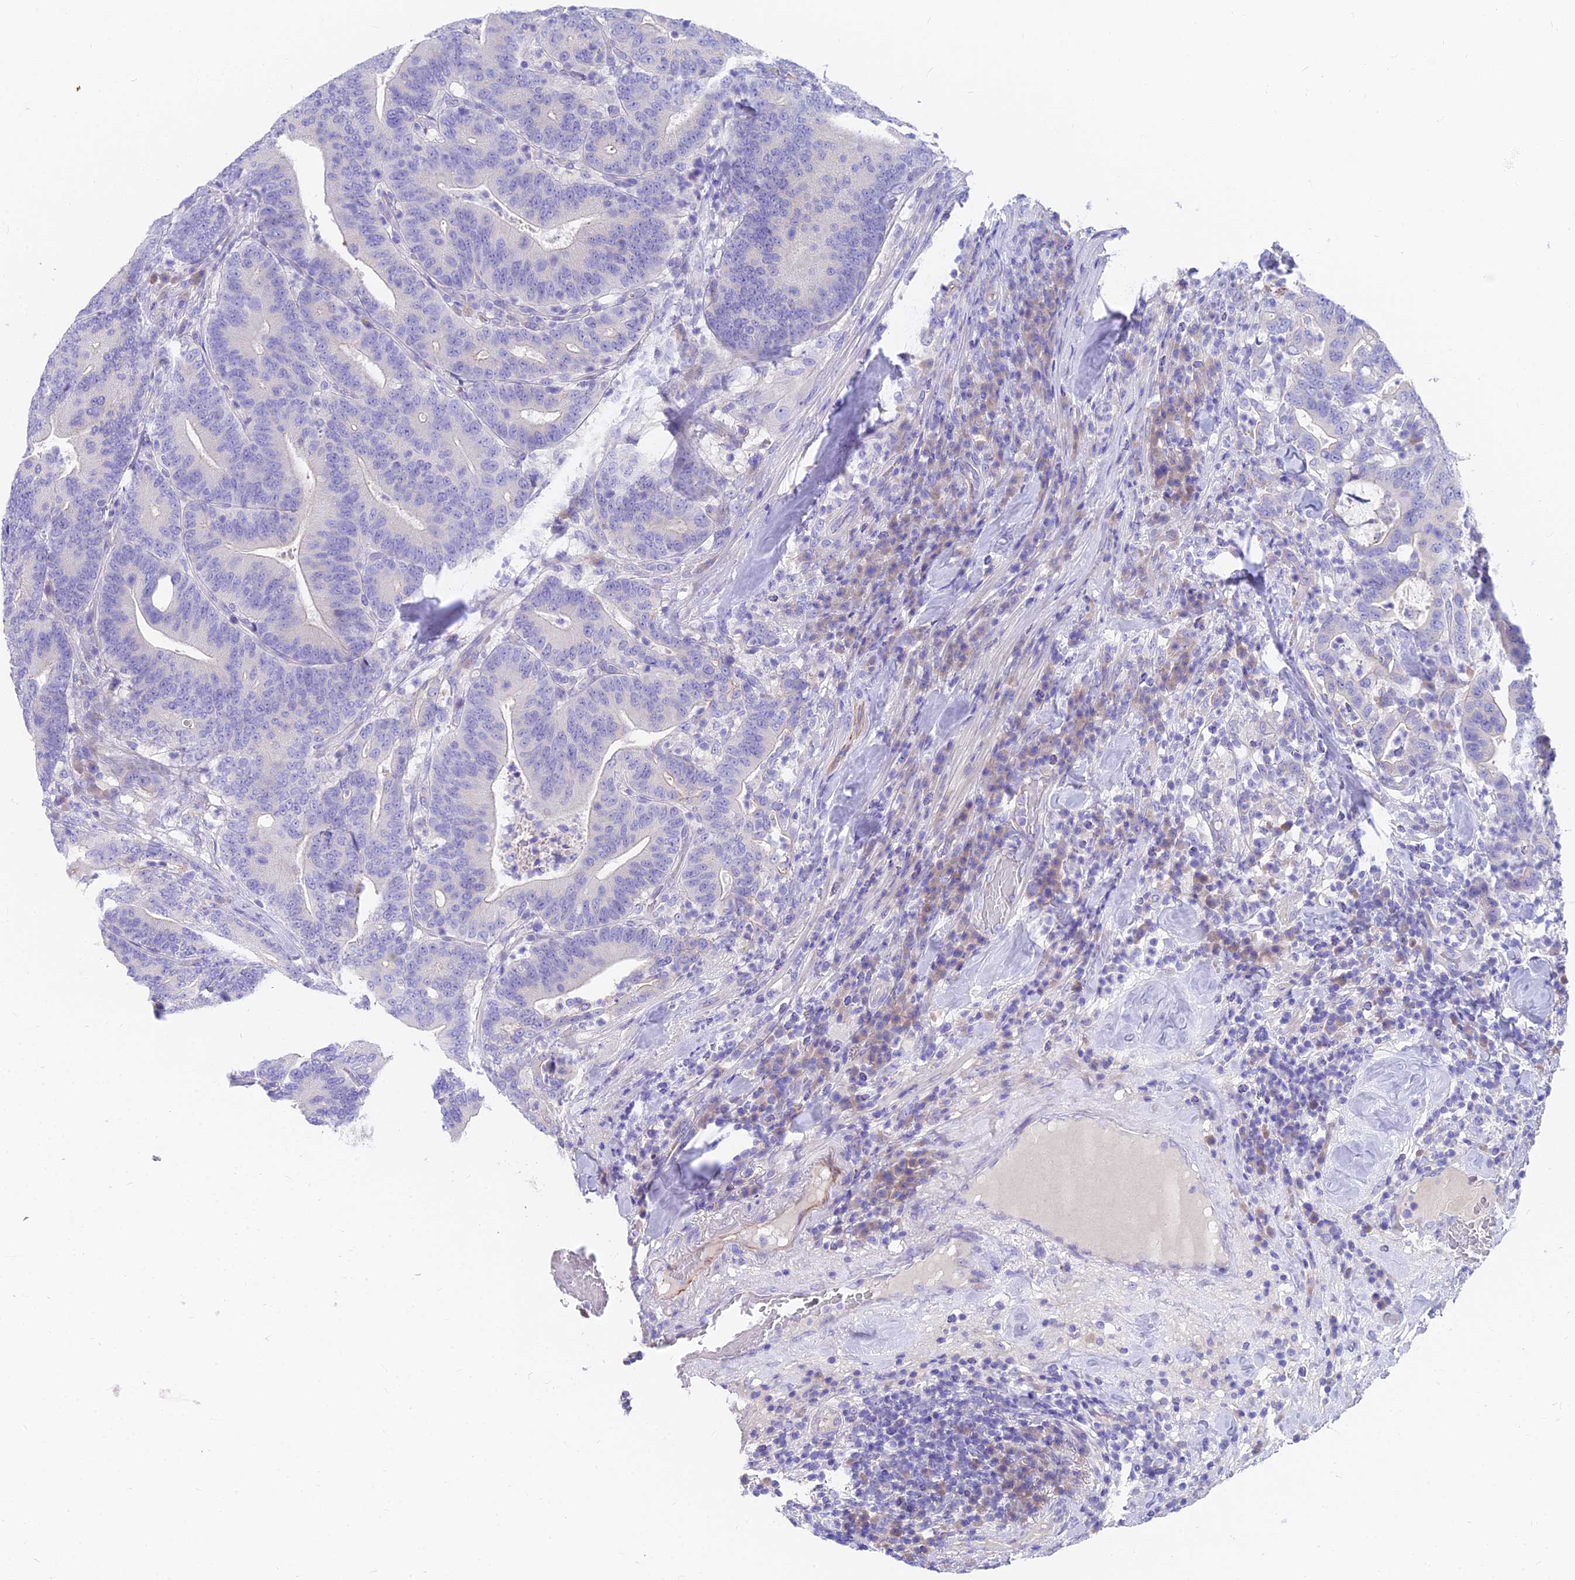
{"staining": {"intensity": "negative", "quantity": "none", "location": "none"}, "tissue": "colorectal cancer", "cell_type": "Tumor cells", "image_type": "cancer", "snomed": [{"axis": "morphology", "description": "Adenocarcinoma, NOS"}, {"axis": "topography", "description": "Colon"}], "caption": "DAB (3,3'-diaminobenzidine) immunohistochemical staining of colorectal cancer demonstrates no significant expression in tumor cells.", "gene": "FAM168B", "patient": {"sex": "female", "age": 66}}